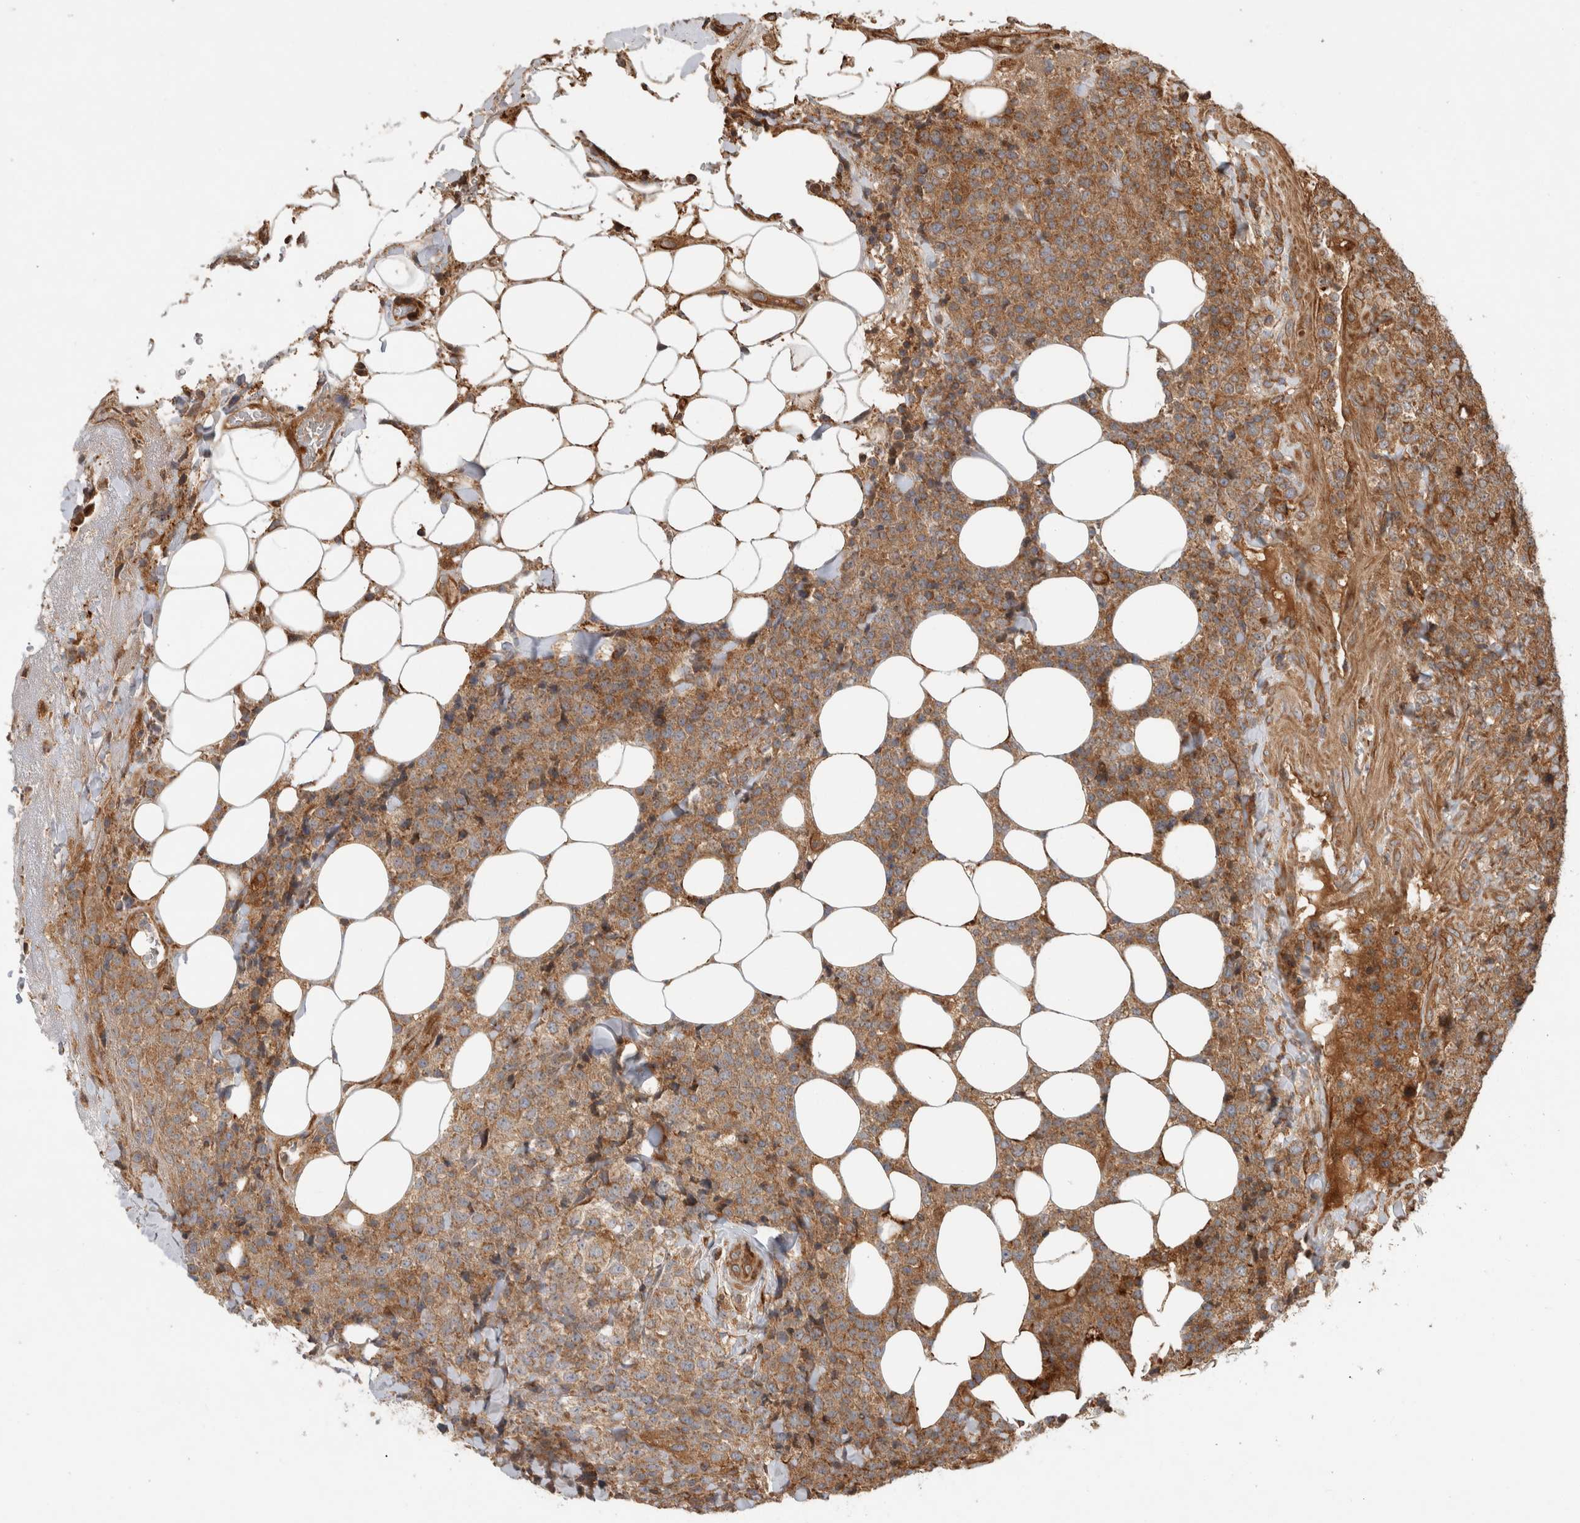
{"staining": {"intensity": "moderate", "quantity": ">75%", "location": "cytoplasmic/membranous"}, "tissue": "lymphoma", "cell_type": "Tumor cells", "image_type": "cancer", "snomed": [{"axis": "morphology", "description": "Malignant lymphoma, non-Hodgkin's type, High grade"}, {"axis": "topography", "description": "Lymph node"}], "caption": "Immunohistochemical staining of human malignant lymphoma, non-Hodgkin's type (high-grade) demonstrates medium levels of moderate cytoplasmic/membranous protein staining in about >75% of tumor cells. The staining was performed using DAB to visualize the protein expression in brown, while the nuclei were stained in blue with hematoxylin (Magnification: 20x).", "gene": "TUBD1", "patient": {"sex": "male", "age": 13}}